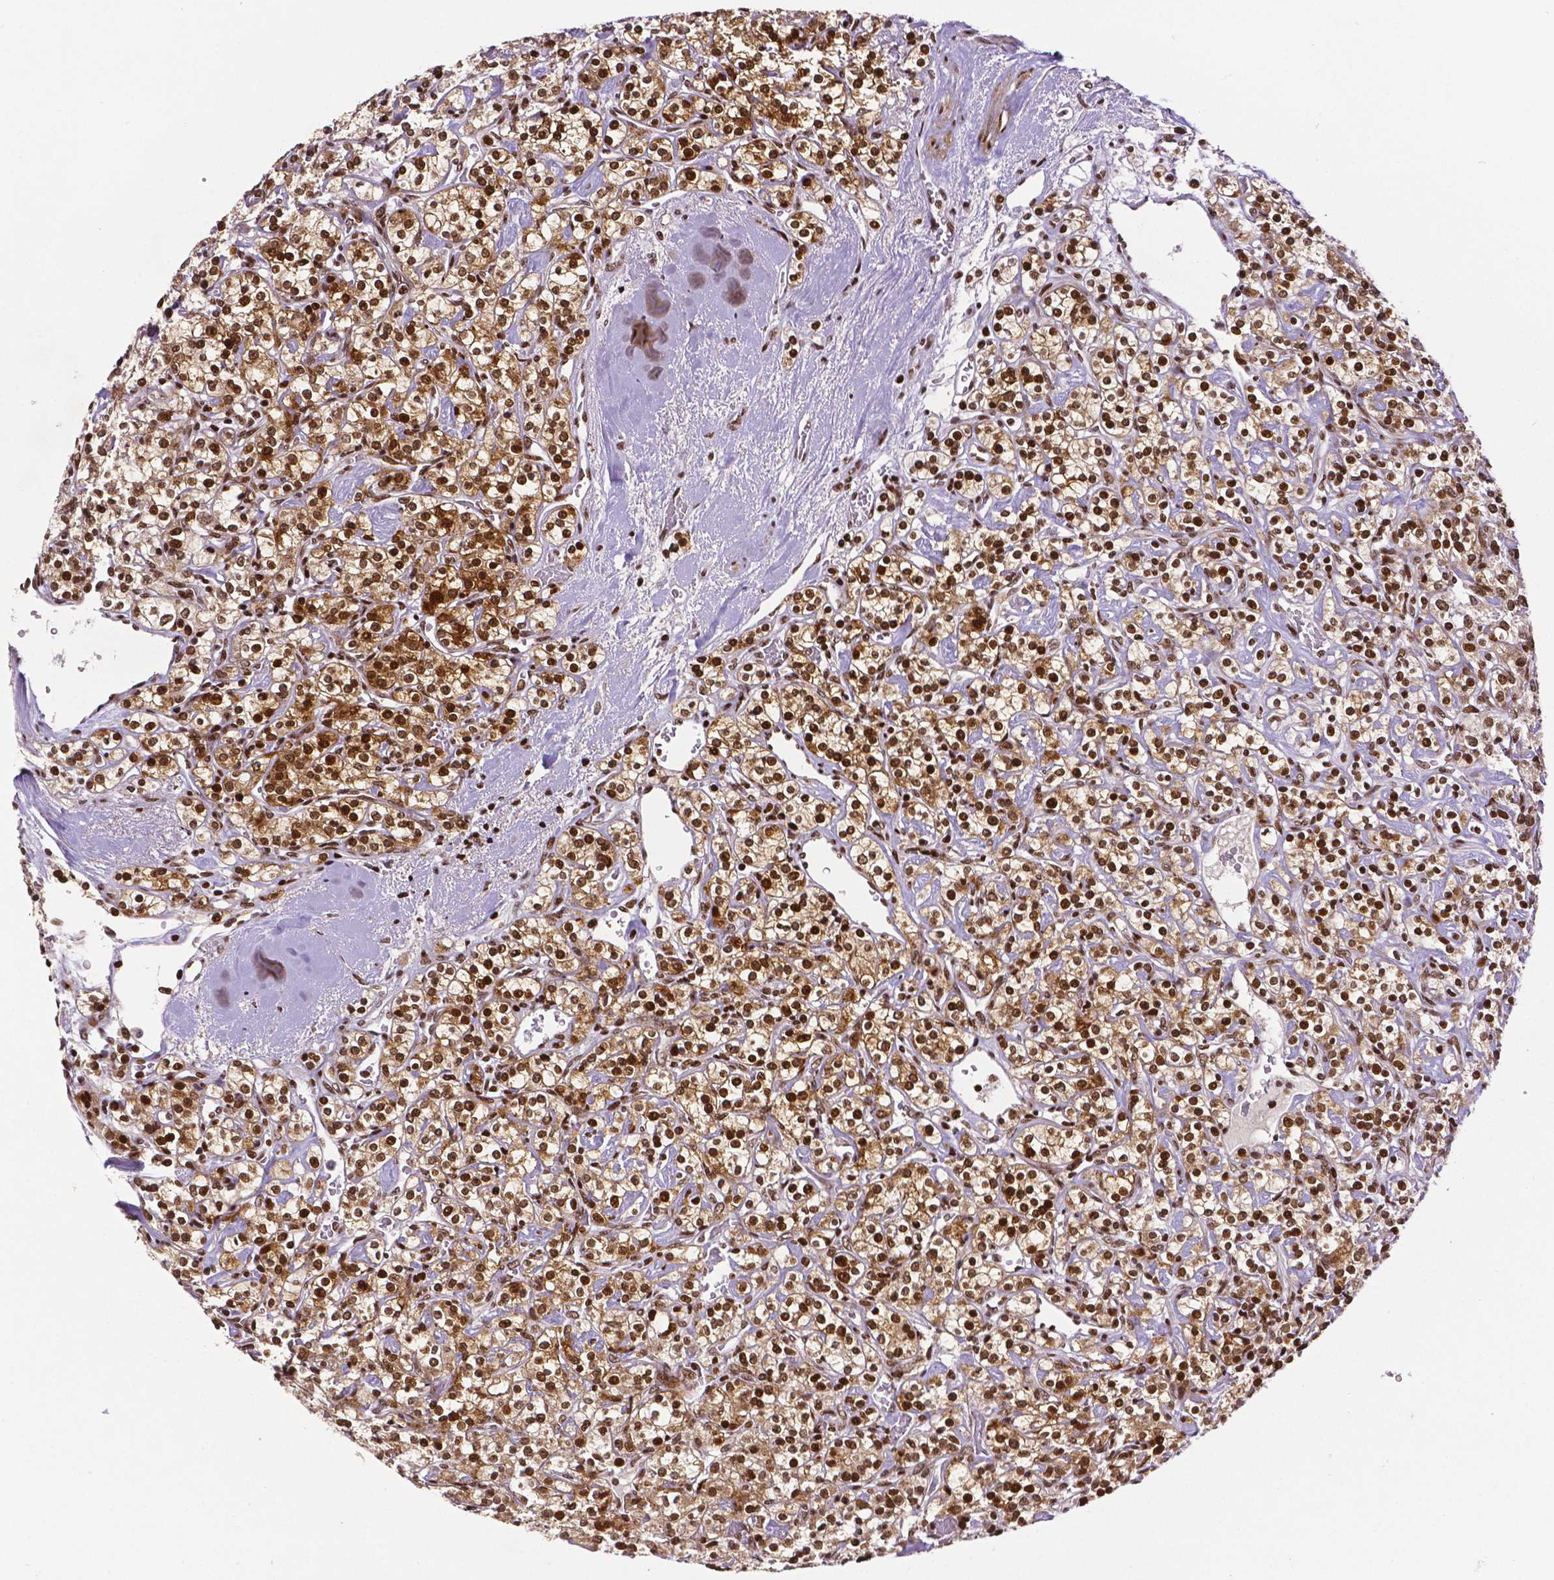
{"staining": {"intensity": "strong", "quantity": ">75%", "location": "cytoplasmic/membranous,nuclear"}, "tissue": "renal cancer", "cell_type": "Tumor cells", "image_type": "cancer", "snomed": [{"axis": "morphology", "description": "Adenocarcinoma, NOS"}, {"axis": "topography", "description": "Kidney"}], "caption": "There is high levels of strong cytoplasmic/membranous and nuclear positivity in tumor cells of adenocarcinoma (renal), as demonstrated by immunohistochemical staining (brown color).", "gene": "CTCF", "patient": {"sex": "male", "age": 77}}